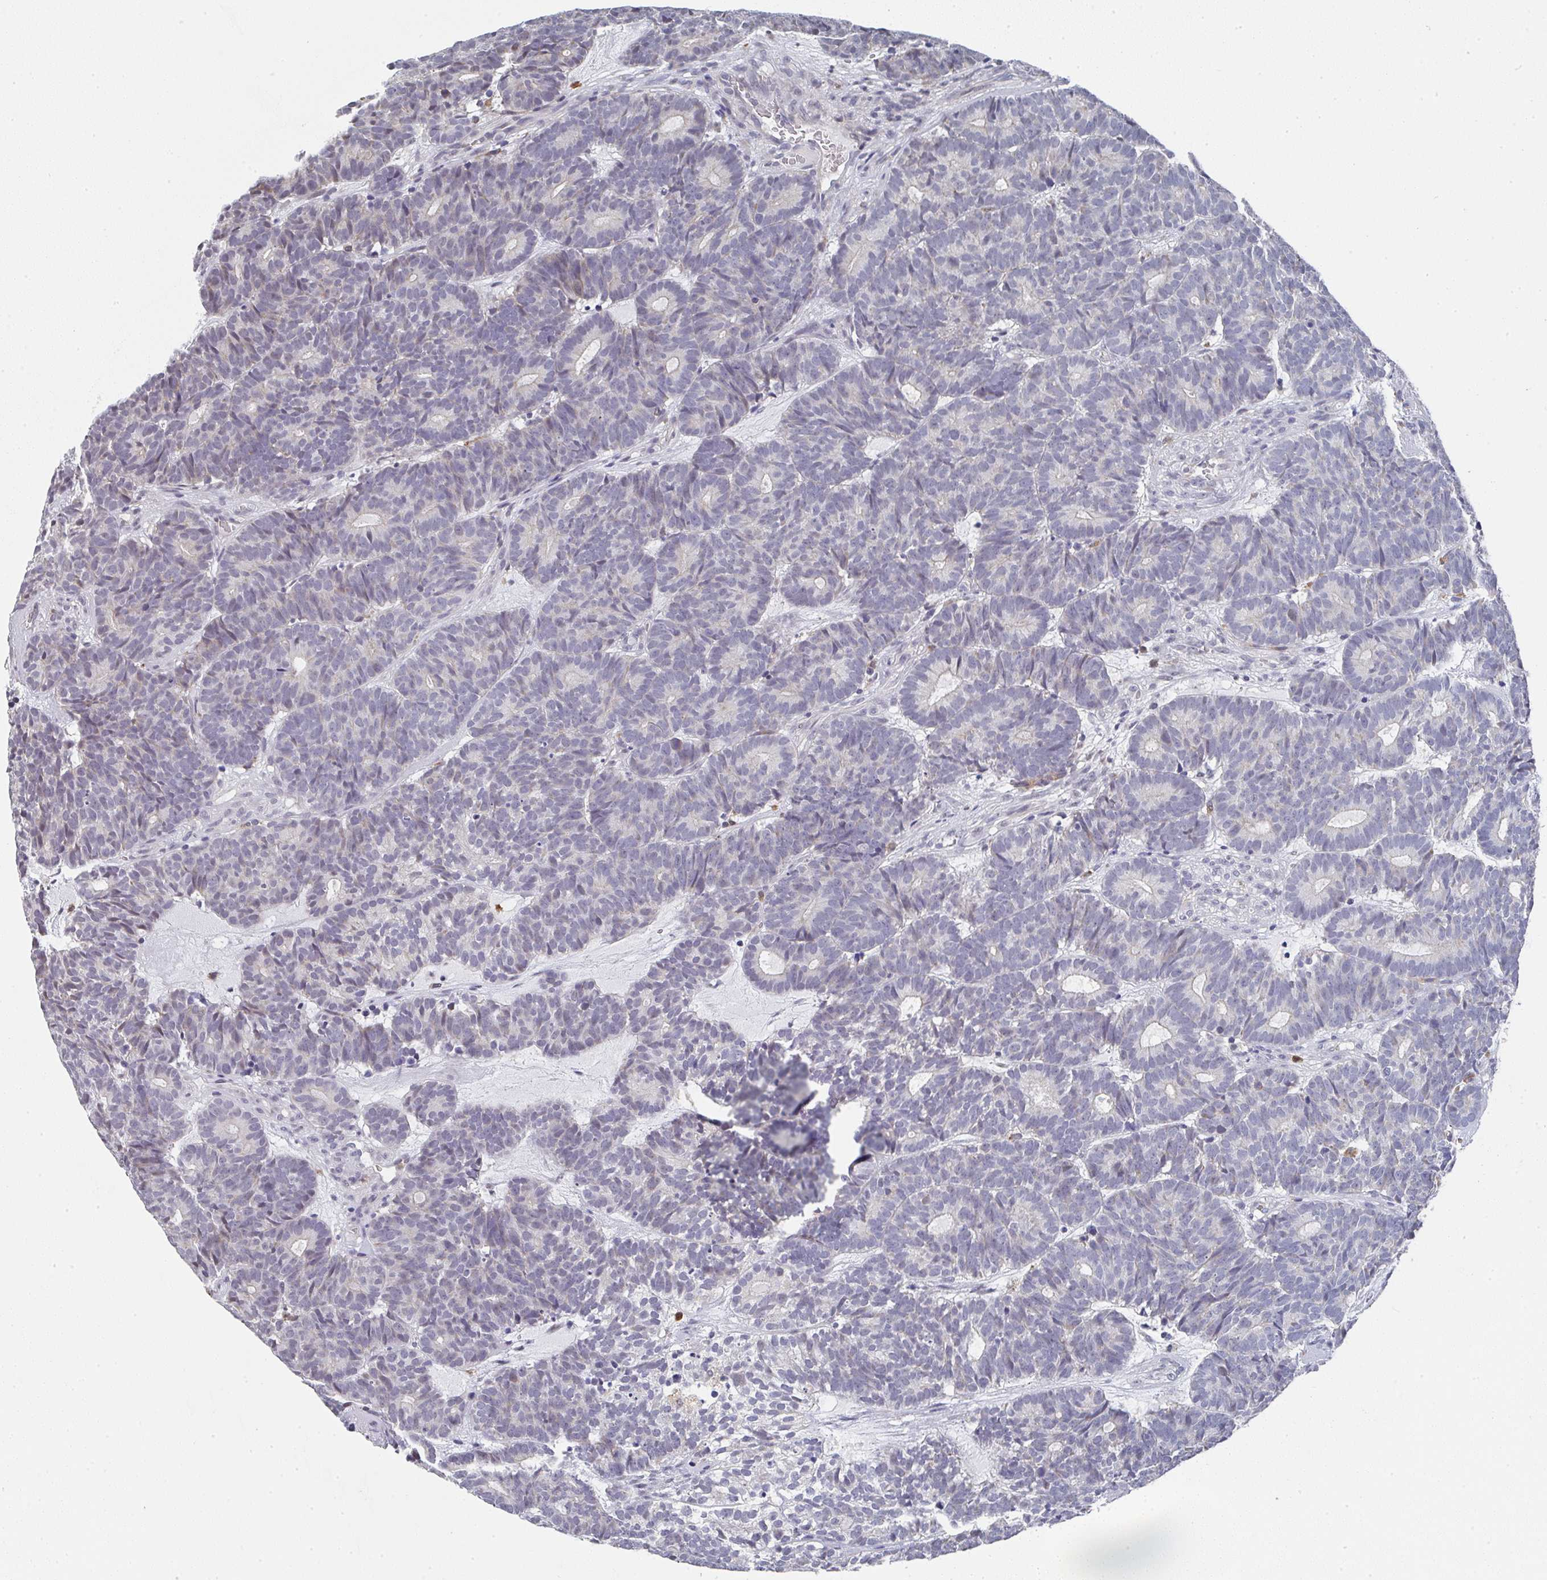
{"staining": {"intensity": "weak", "quantity": "<25%", "location": "cytoplasmic/membranous"}, "tissue": "head and neck cancer", "cell_type": "Tumor cells", "image_type": "cancer", "snomed": [{"axis": "morphology", "description": "Adenocarcinoma, NOS"}, {"axis": "topography", "description": "Head-Neck"}], "caption": "Head and neck cancer was stained to show a protein in brown. There is no significant positivity in tumor cells.", "gene": "NCF1", "patient": {"sex": "female", "age": 81}}